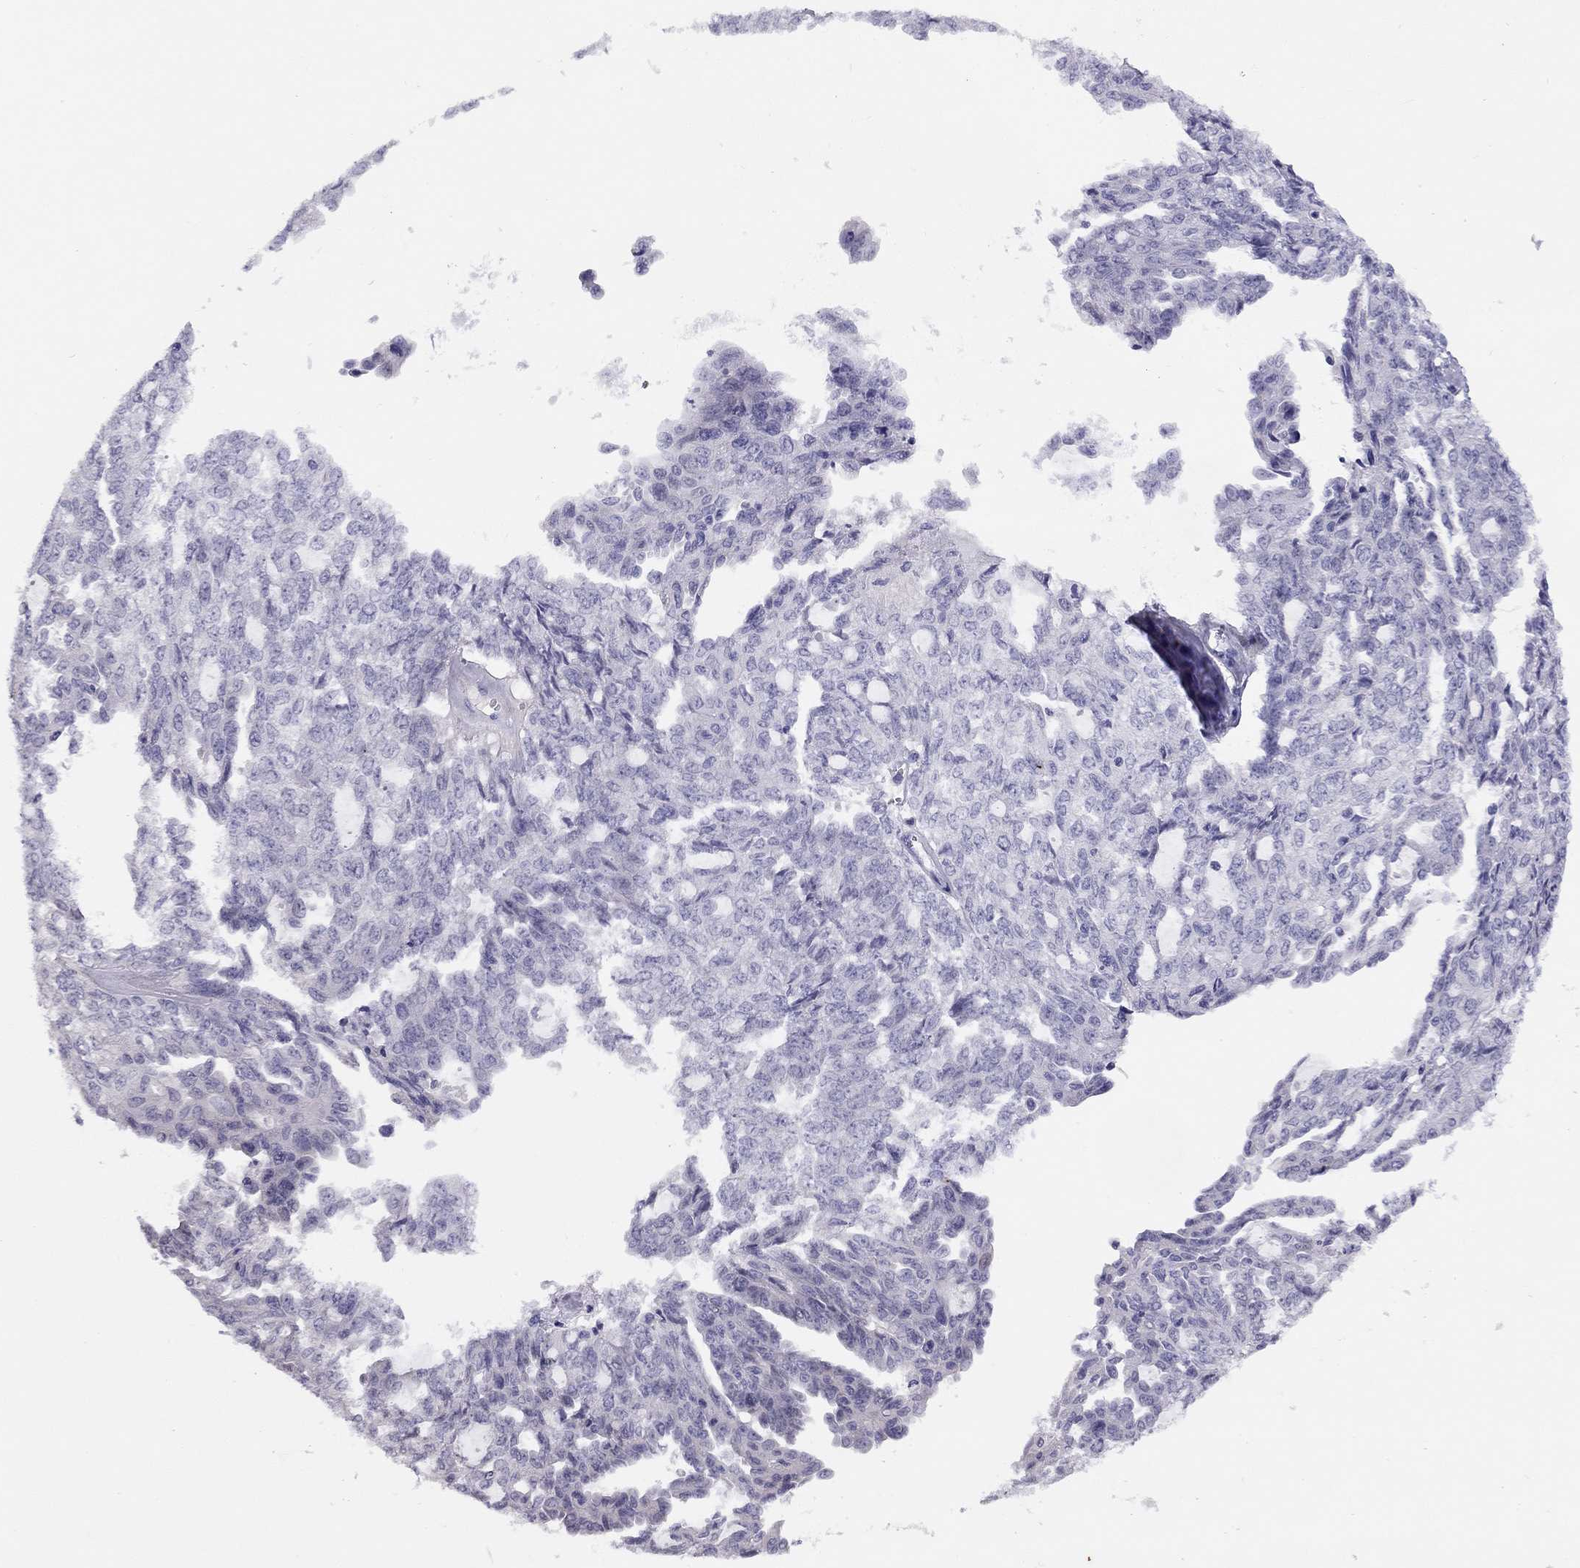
{"staining": {"intensity": "negative", "quantity": "none", "location": "none"}, "tissue": "ovarian cancer", "cell_type": "Tumor cells", "image_type": "cancer", "snomed": [{"axis": "morphology", "description": "Cystadenocarcinoma, serous, NOS"}, {"axis": "topography", "description": "Ovary"}], "caption": "Ovarian serous cystadenocarcinoma stained for a protein using IHC demonstrates no staining tumor cells.", "gene": "LRIT2", "patient": {"sex": "female", "age": 71}}